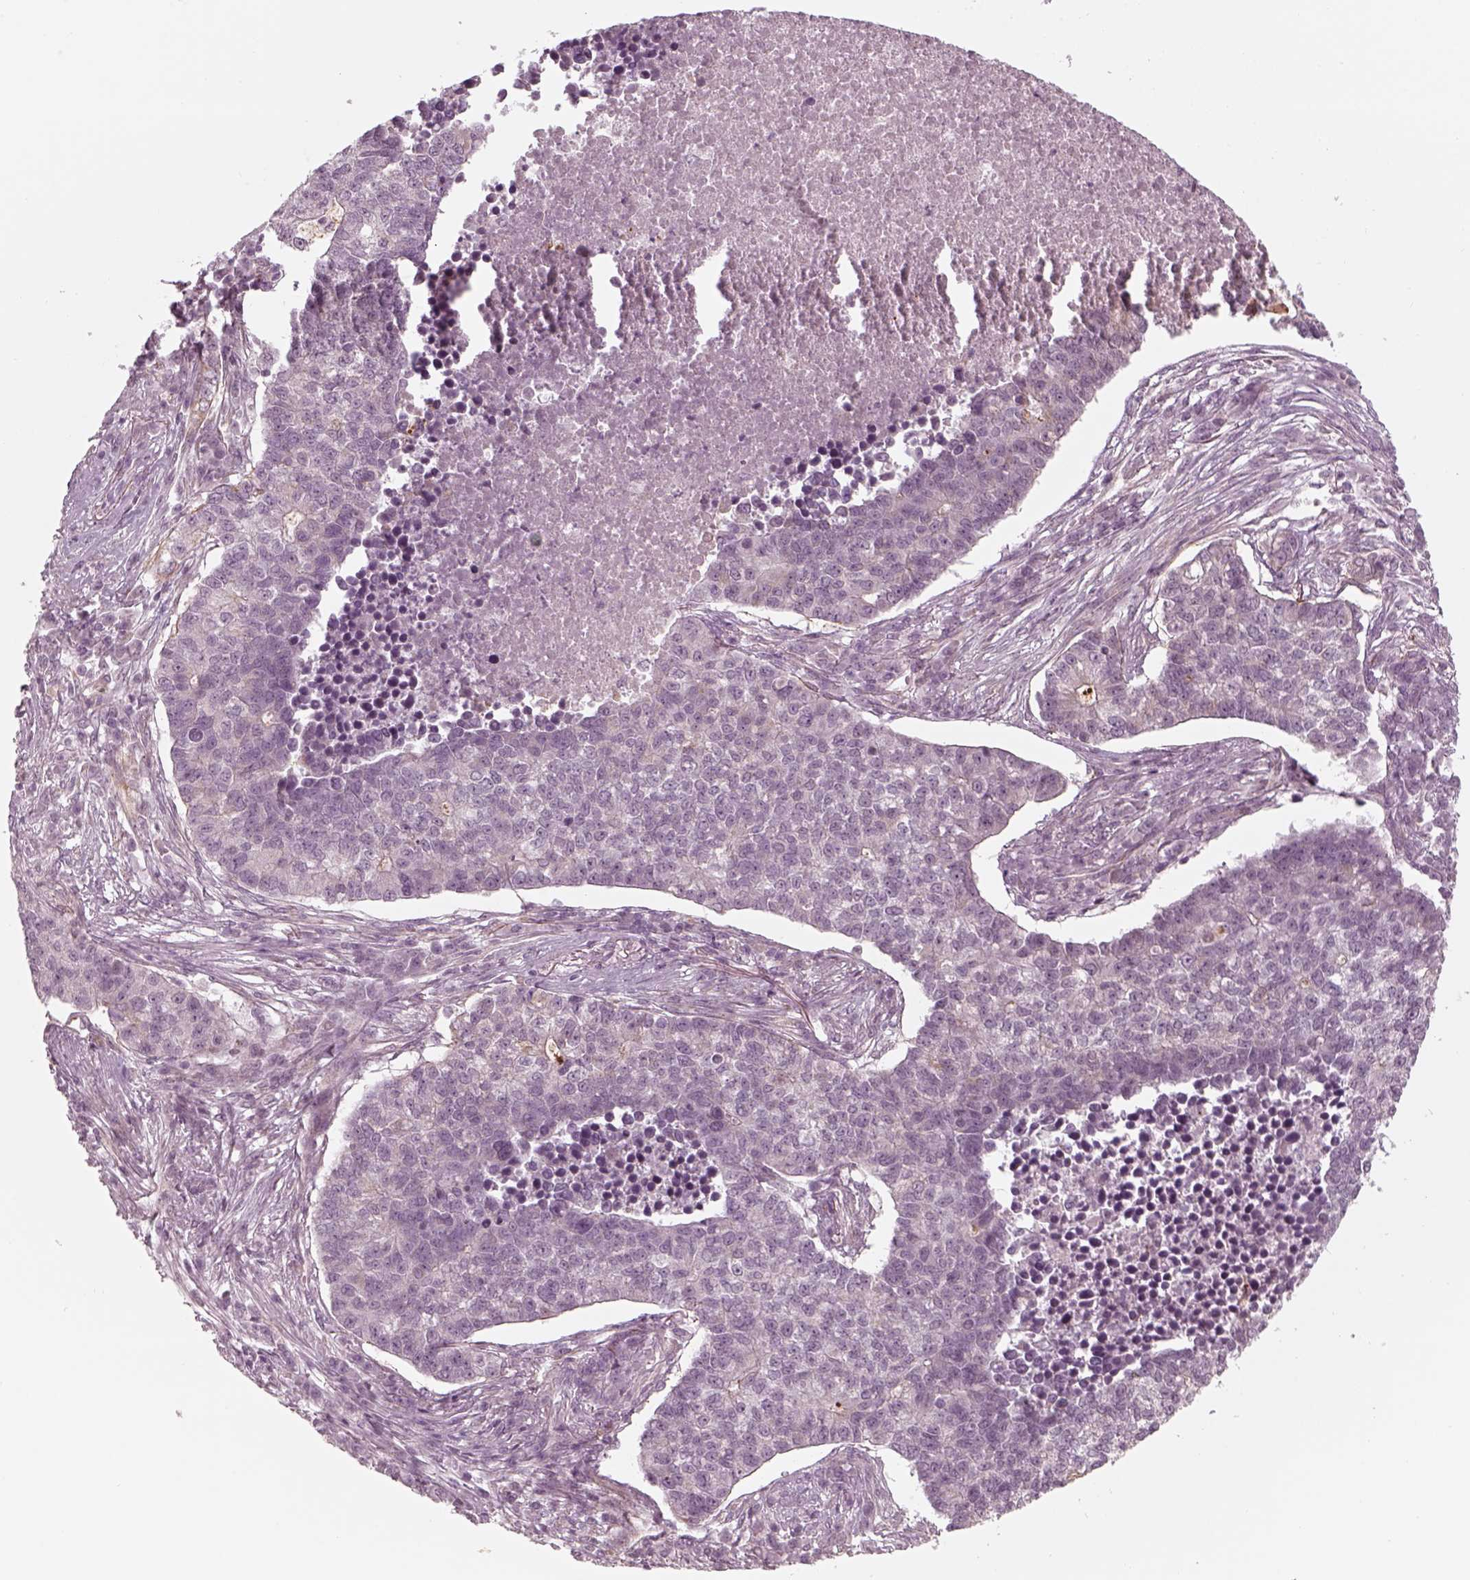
{"staining": {"intensity": "negative", "quantity": "none", "location": "none"}, "tissue": "lung cancer", "cell_type": "Tumor cells", "image_type": "cancer", "snomed": [{"axis": "morphology", "description": "Adenocarcinoma, NOS"}, {"axis": "topography", "description": "Lung"}], "caption": "An immunohistochemistry (IHC) histopathology image of lung cancer is shown. There is no staining in tumor cells of lung cancer.", "gene": "LAMB2", "patient": {"sex": "male", "age": 57}}